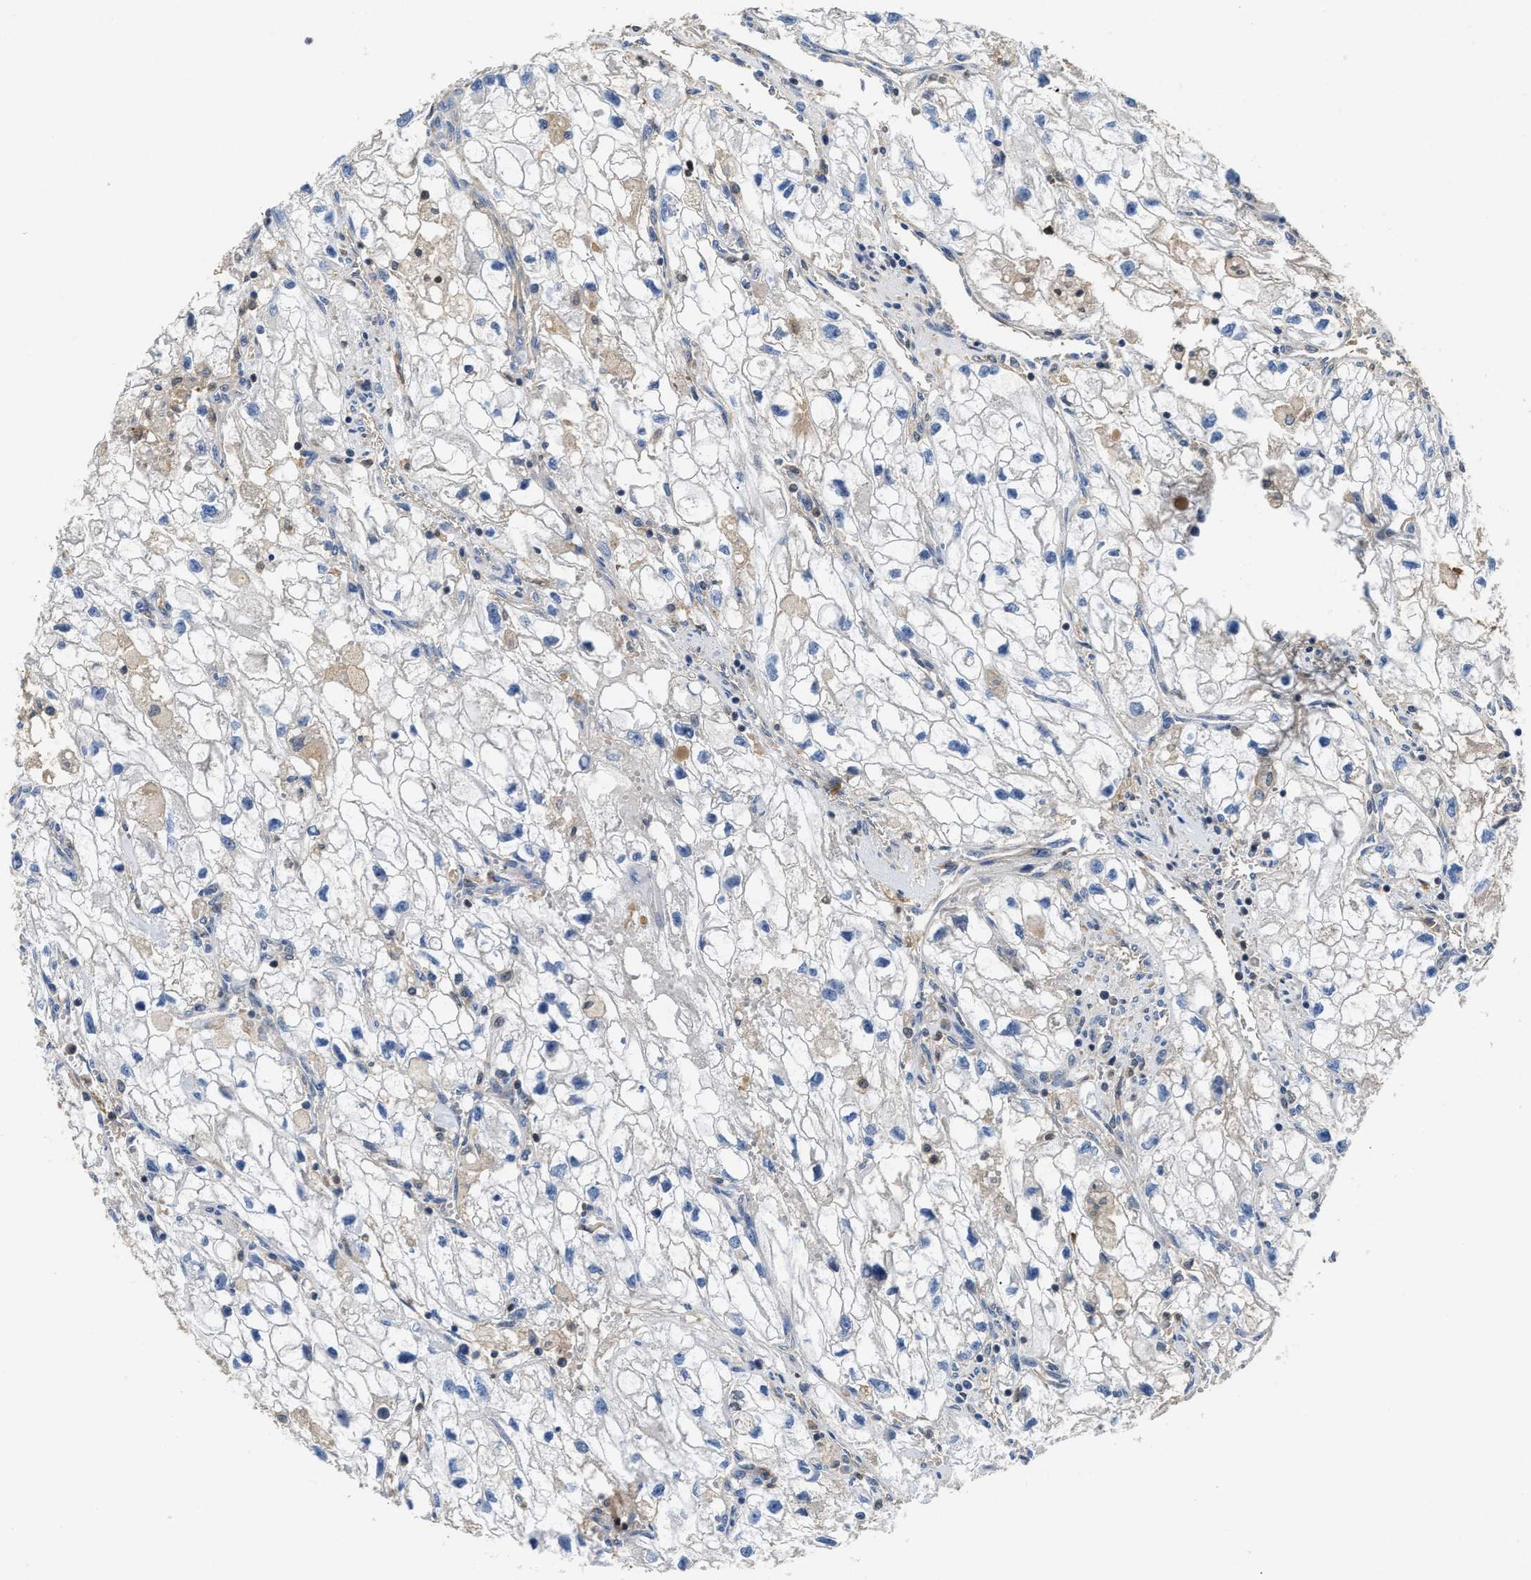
{"staining": {"intensity": "negative", "quantity": "none", "location": "none"}, "tissue": "renal cancer", "cell_type": "Tumor cells", "image_type": "cancer", "snomed": [{"axis": "morphology", "description": "Adenocarcinoma, NOS"}, {"axis": "topography", "description": "Kidney"}], "caption": "This is a photomicrograph of immunohistochemistry (IHC) staining of renal cancer (adenocarcinoma), which shows no staining in tumor cells.", "gene": "OSTF1", "patient": {"sex": "female", "age": 70}}